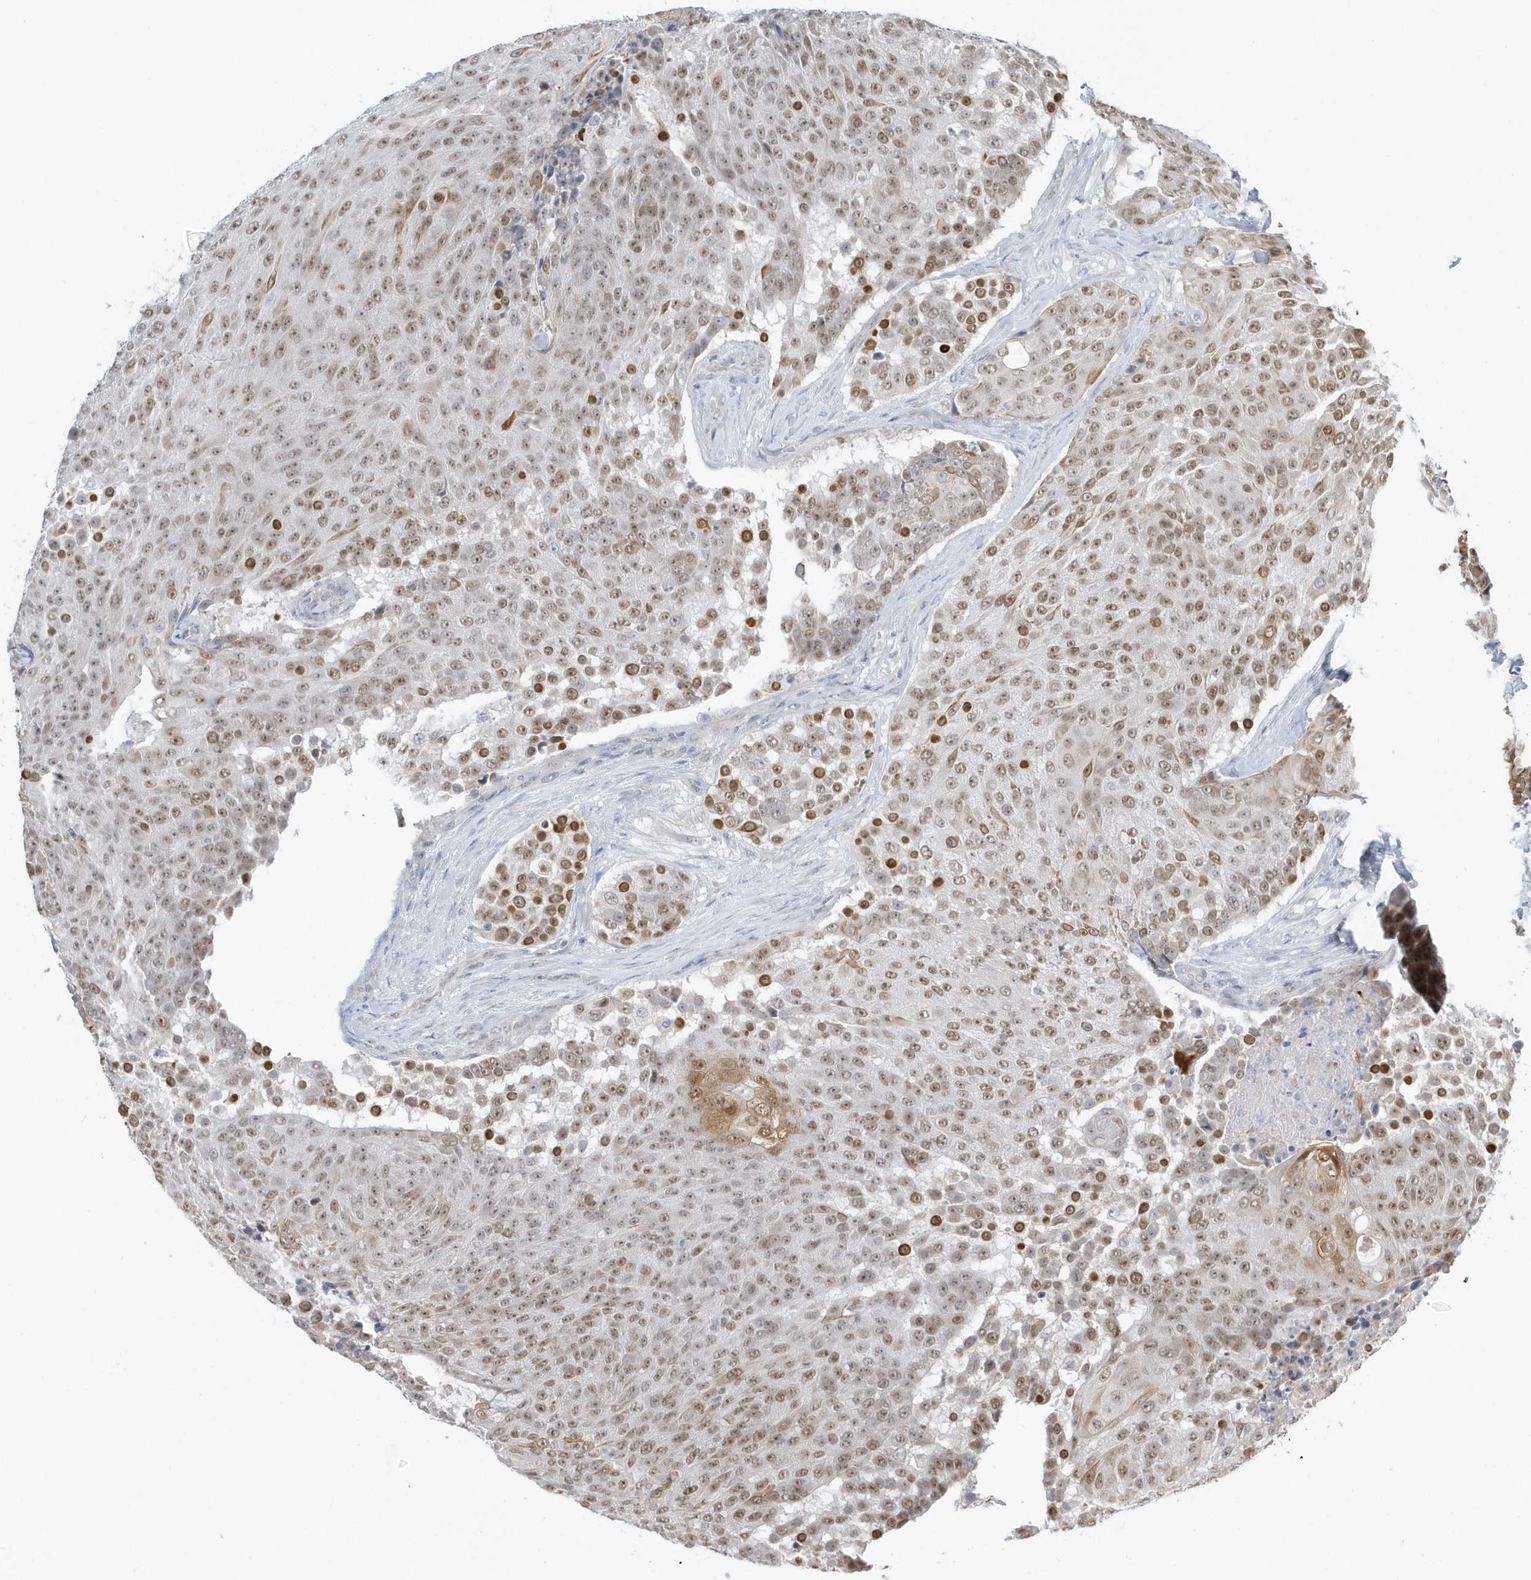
{"staining": {"intensity": "moderate", "quantity": ">75%", "location": "nuclear"}, "tissue": "urothelial cancer", "cell_type": "Tumor cells", "image_type": "cancer", "snomed": [{"axis": "morphology", "description": "Urothelial carcinoma, High grade"}, {"axis": "topography", "description": "Urinary bladder"}], "caption": "Immunohistochemical staining of human high-grade urothelial carcinoma shows medium levels of moderate nuclear protein positivity in about >75% of tumor cells.", "gene": "ZNF740", "patient": {"sex": "female", "age": 63}}